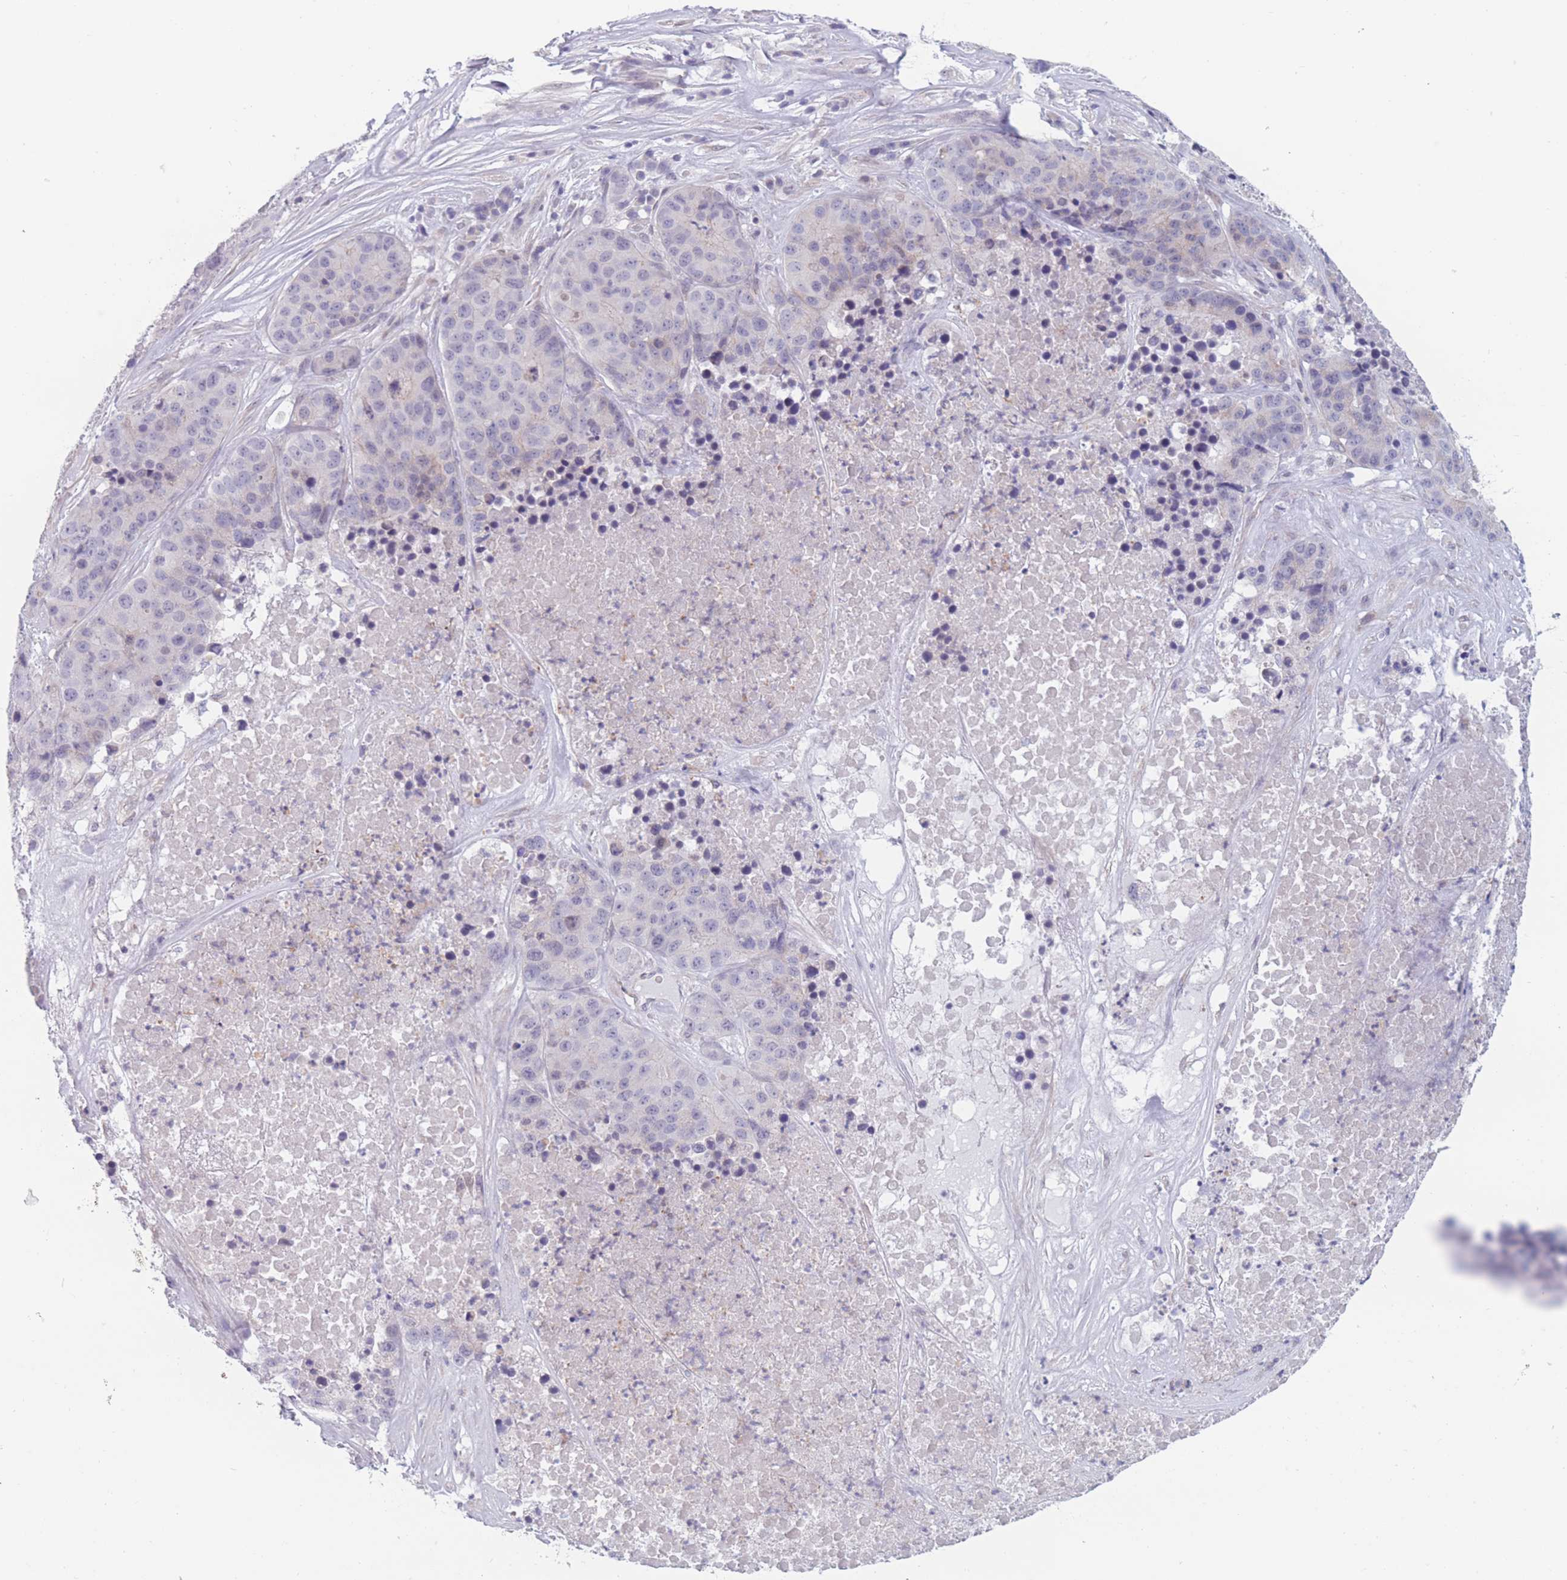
{"staining": {"intensity": "negative", "quantity": "none", "location": "none"}, "tissue": "stomach cancer", "cell_type": "Tumor cells", "image_type": "cancer", "snomed": [{"axis": "morphology", "description": "Adenocarcinoma, NOS"}, {"axis": "topography", "description": "Stomach"}], "caption": "This is an IHC micrograph of human stomach cancer (adenocarcinoma). There is no staining in tumor cells.", "gene": "PODXL", "patient": {"sex": "male", "age": 71}}